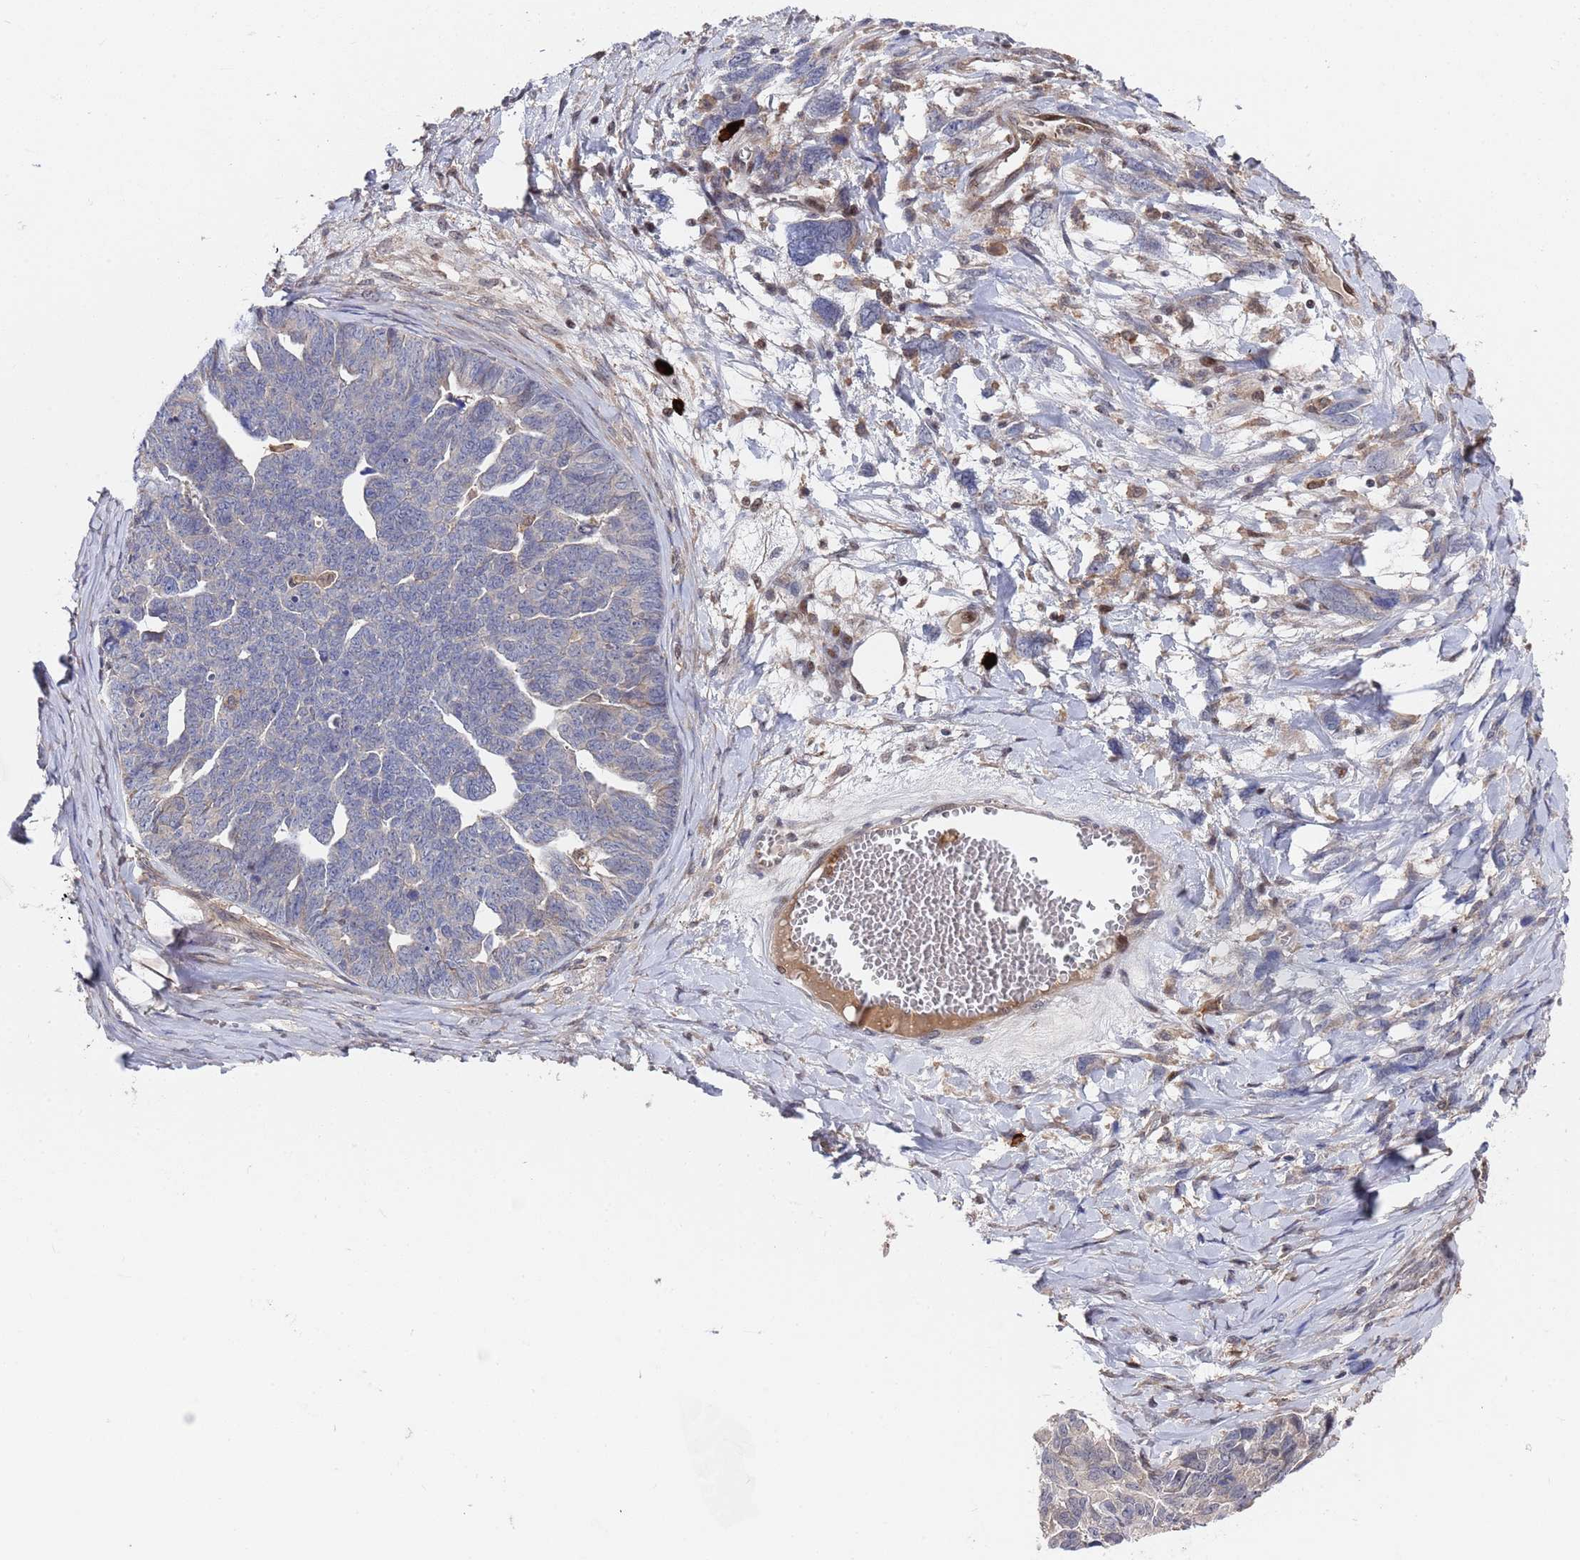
{"staining": {"intensity": "negative", "quantity": "none", "location": "none"}, "tissue": "ovarian cancer", "cell_type": "Tumor cells", "image_type": "cancer", "snomed": [{"axis": "morphology", "description": "Cystadenocarcinoma, serous, NOS"}, {"axis": "topography", "description": "Ovary"}], "caption": "Micrograph shows no significant protein positivity in tumor cells of ovarian cancer (serous cystadenocarcinoma).", "gene": "TMBIM6", "patient": {"sex": "female", "age": 79}}